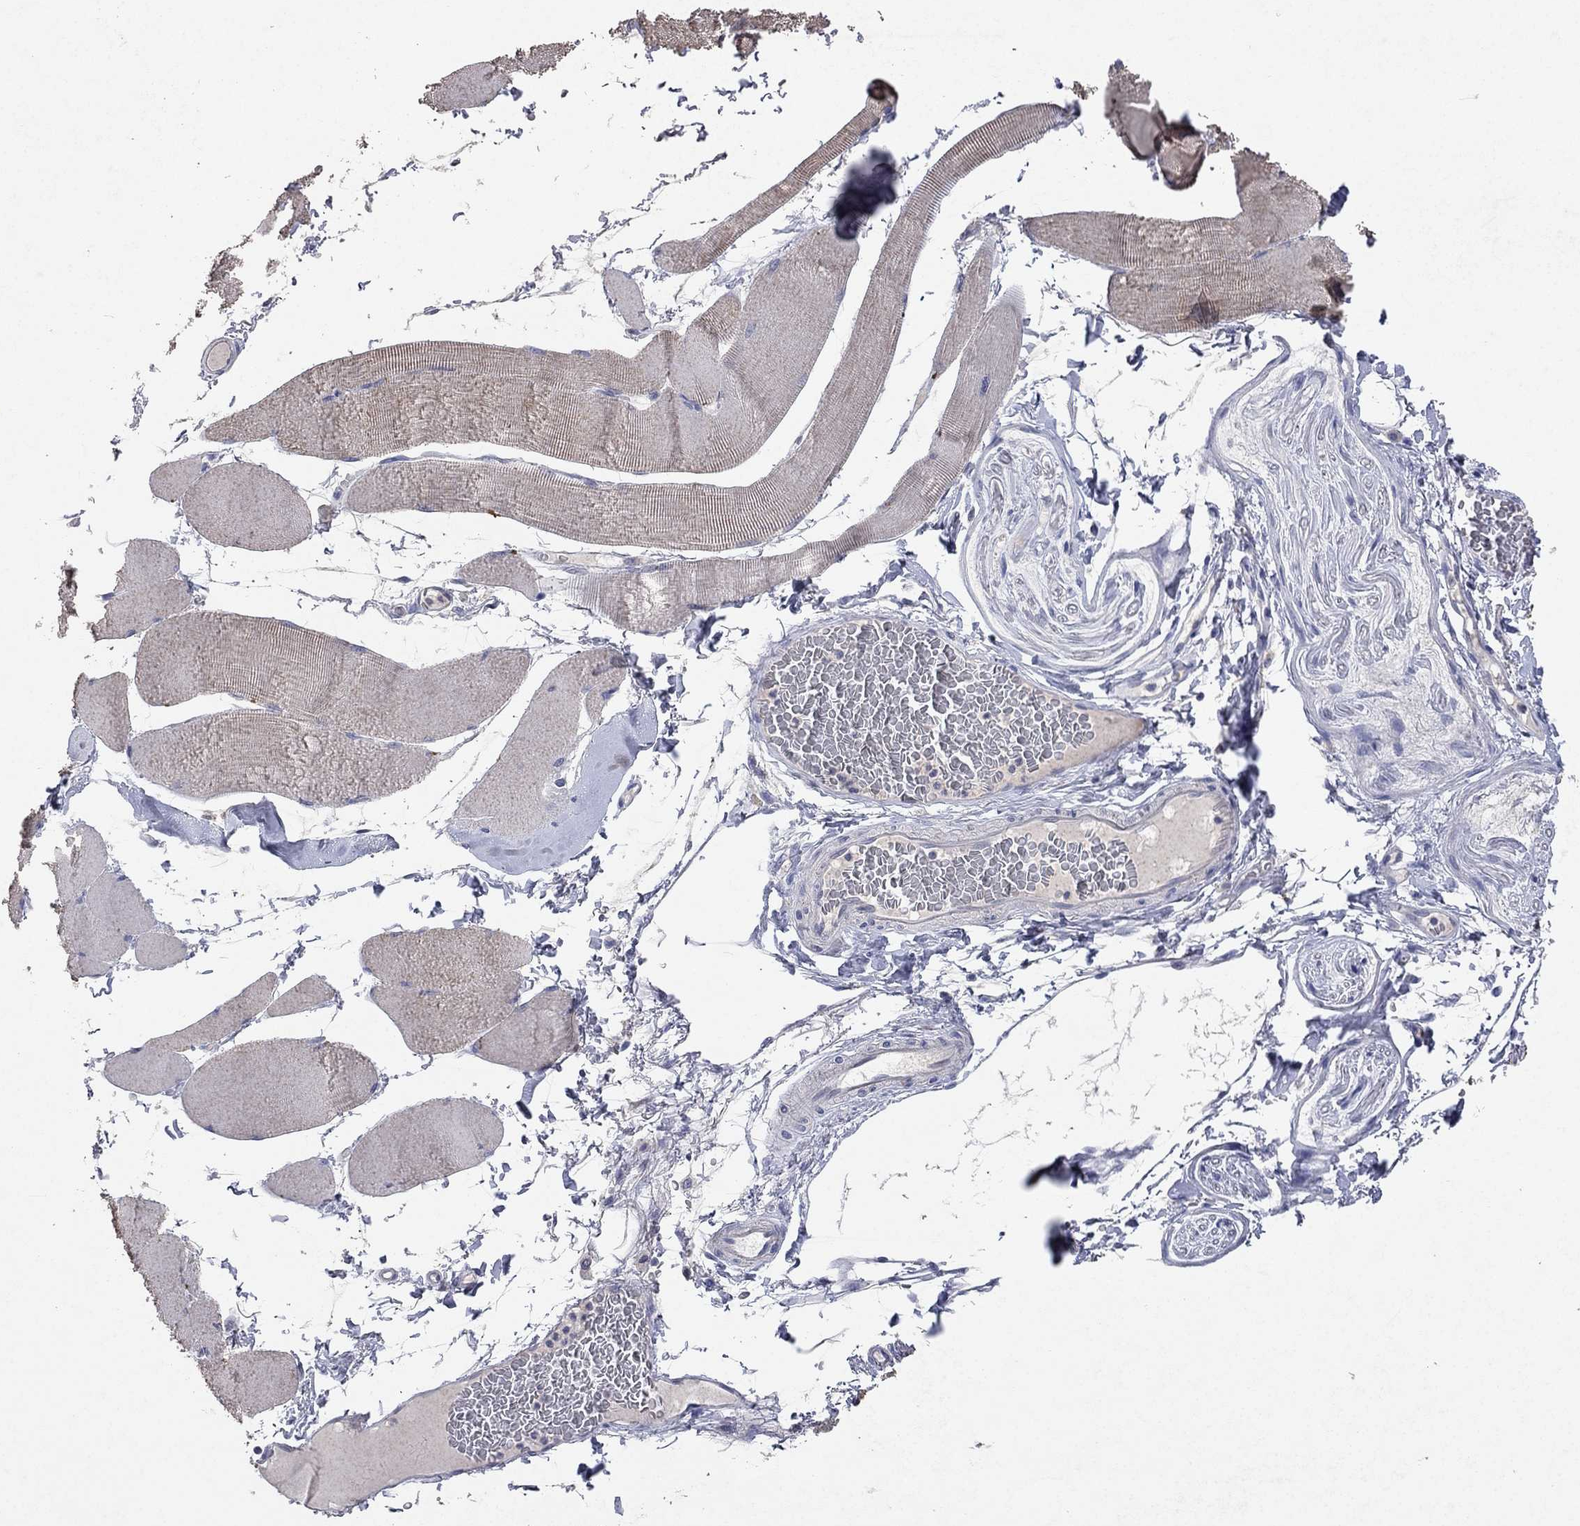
{"staining": {"intensity": "negative", "quantity": "none", "location": "none"}, "tissue": "skeletal muscle", "cell_type": "Myocytes", "image_type": "normal", "snomed": [{"axis": "morphology", "description": "Normal tissue, NOS"}, {"axis": "topography", "description": "Skeletal muscle"}], "caption": "Immunohistochemical staining of normal skeletal muscle exhibits no significant staining in myocytes. The staining was performed using DAB (3,3'-diaminobenzidine) to visualize the protein expression in brown, while the nuclei were stained in blue with hematoxylin (Magnification: 20x).", "gene": "MMP13", "patient": {"sex": "male", "age": 56}}